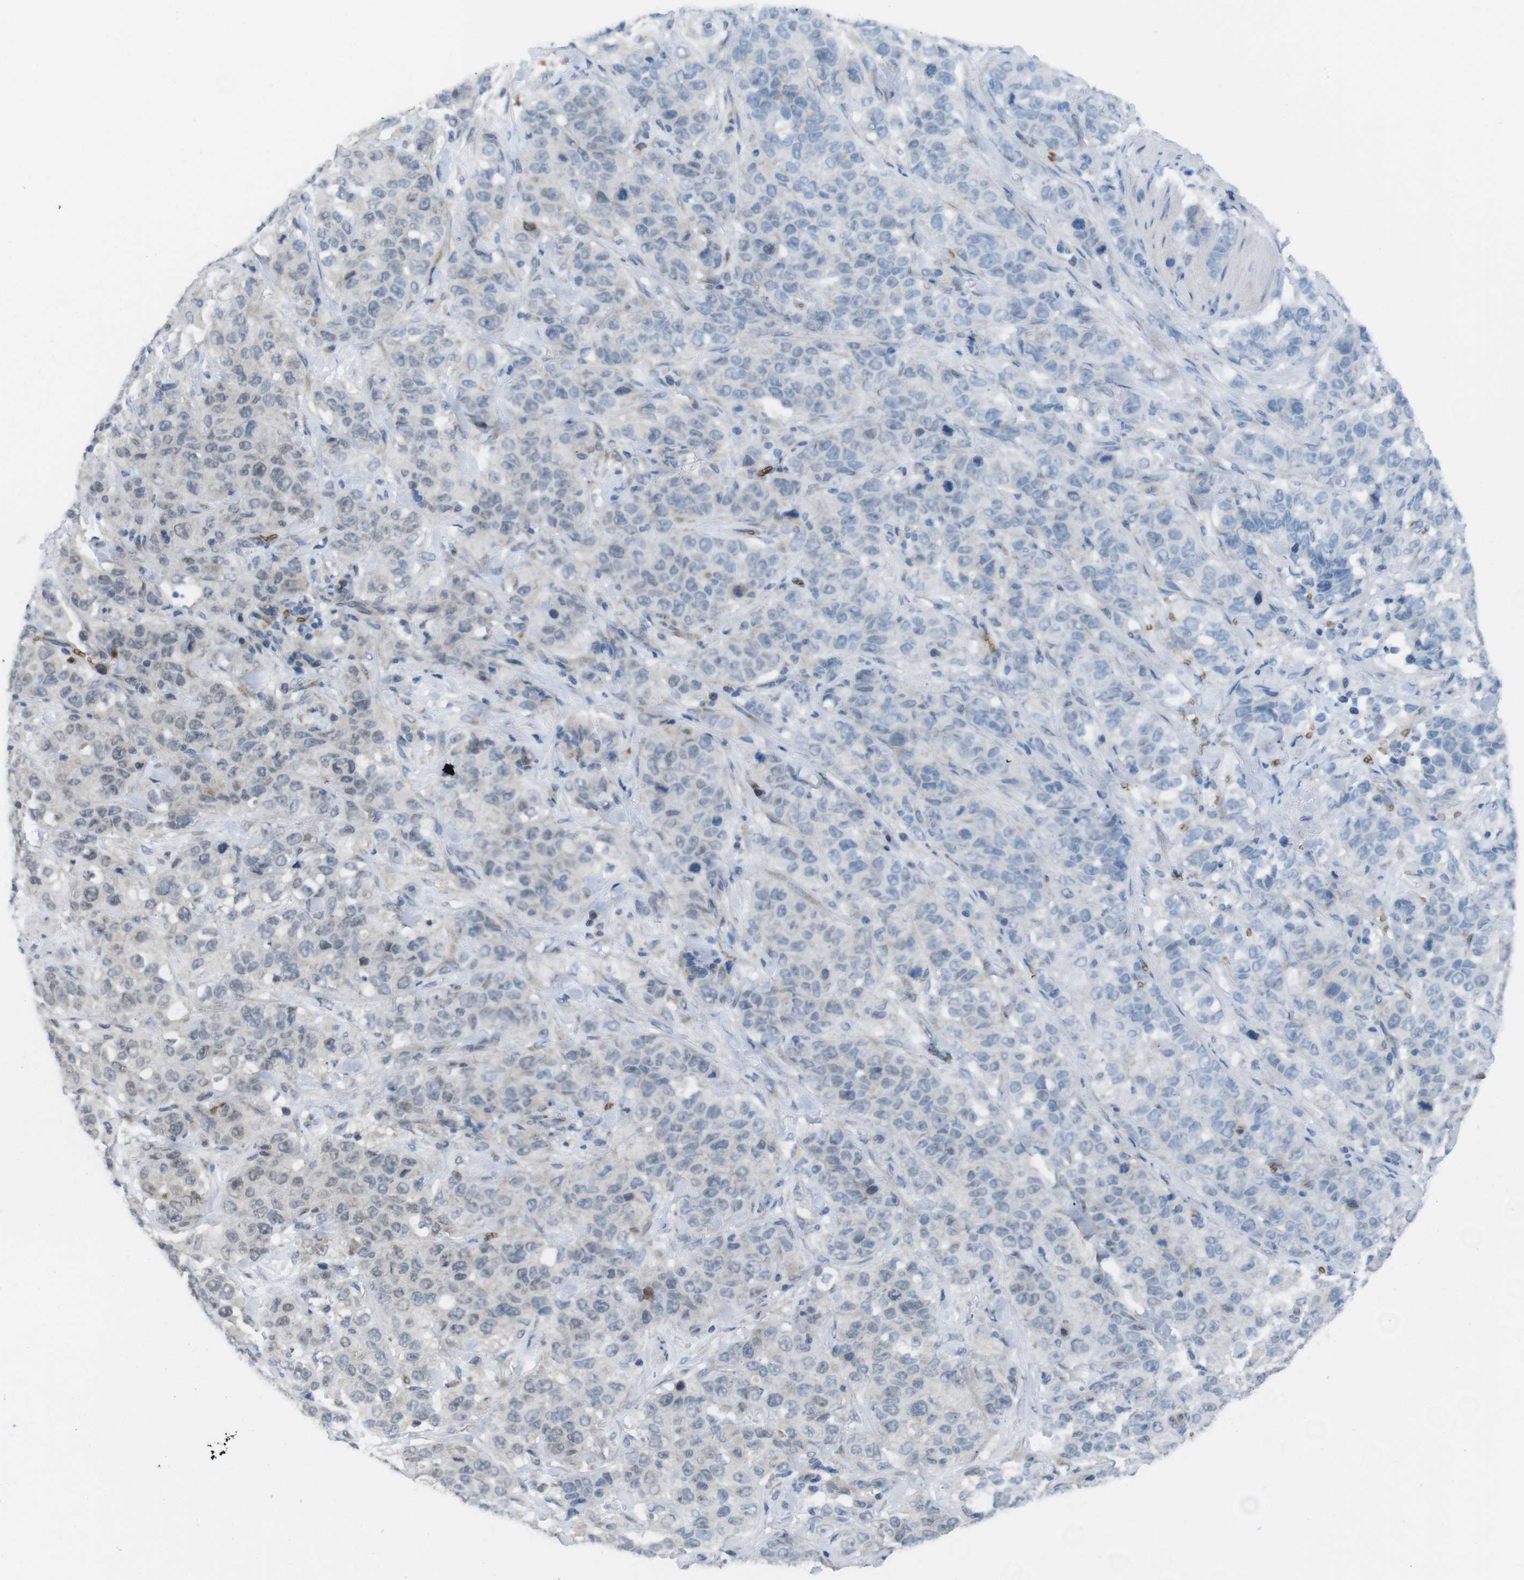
{"staining": {"intensity": "negative", "quantity": "none", "location": "none"}, "tissue": "stomach cancer", "cell_type": "Tumor cells", "image_type": "cancer", "snomed": [{"axis": "morphology", "description": "Adenocarcinoma, NOS"}, {"axis": "topography", "description": "Stomach"}], "caption": "IHC micrograph of adenocarcinoma (stomach) stained for a protein (brown), which reveals no positivity in tumor cells.", "gene": "GYPA", "patient": {"sex": "male", "age": 48}}